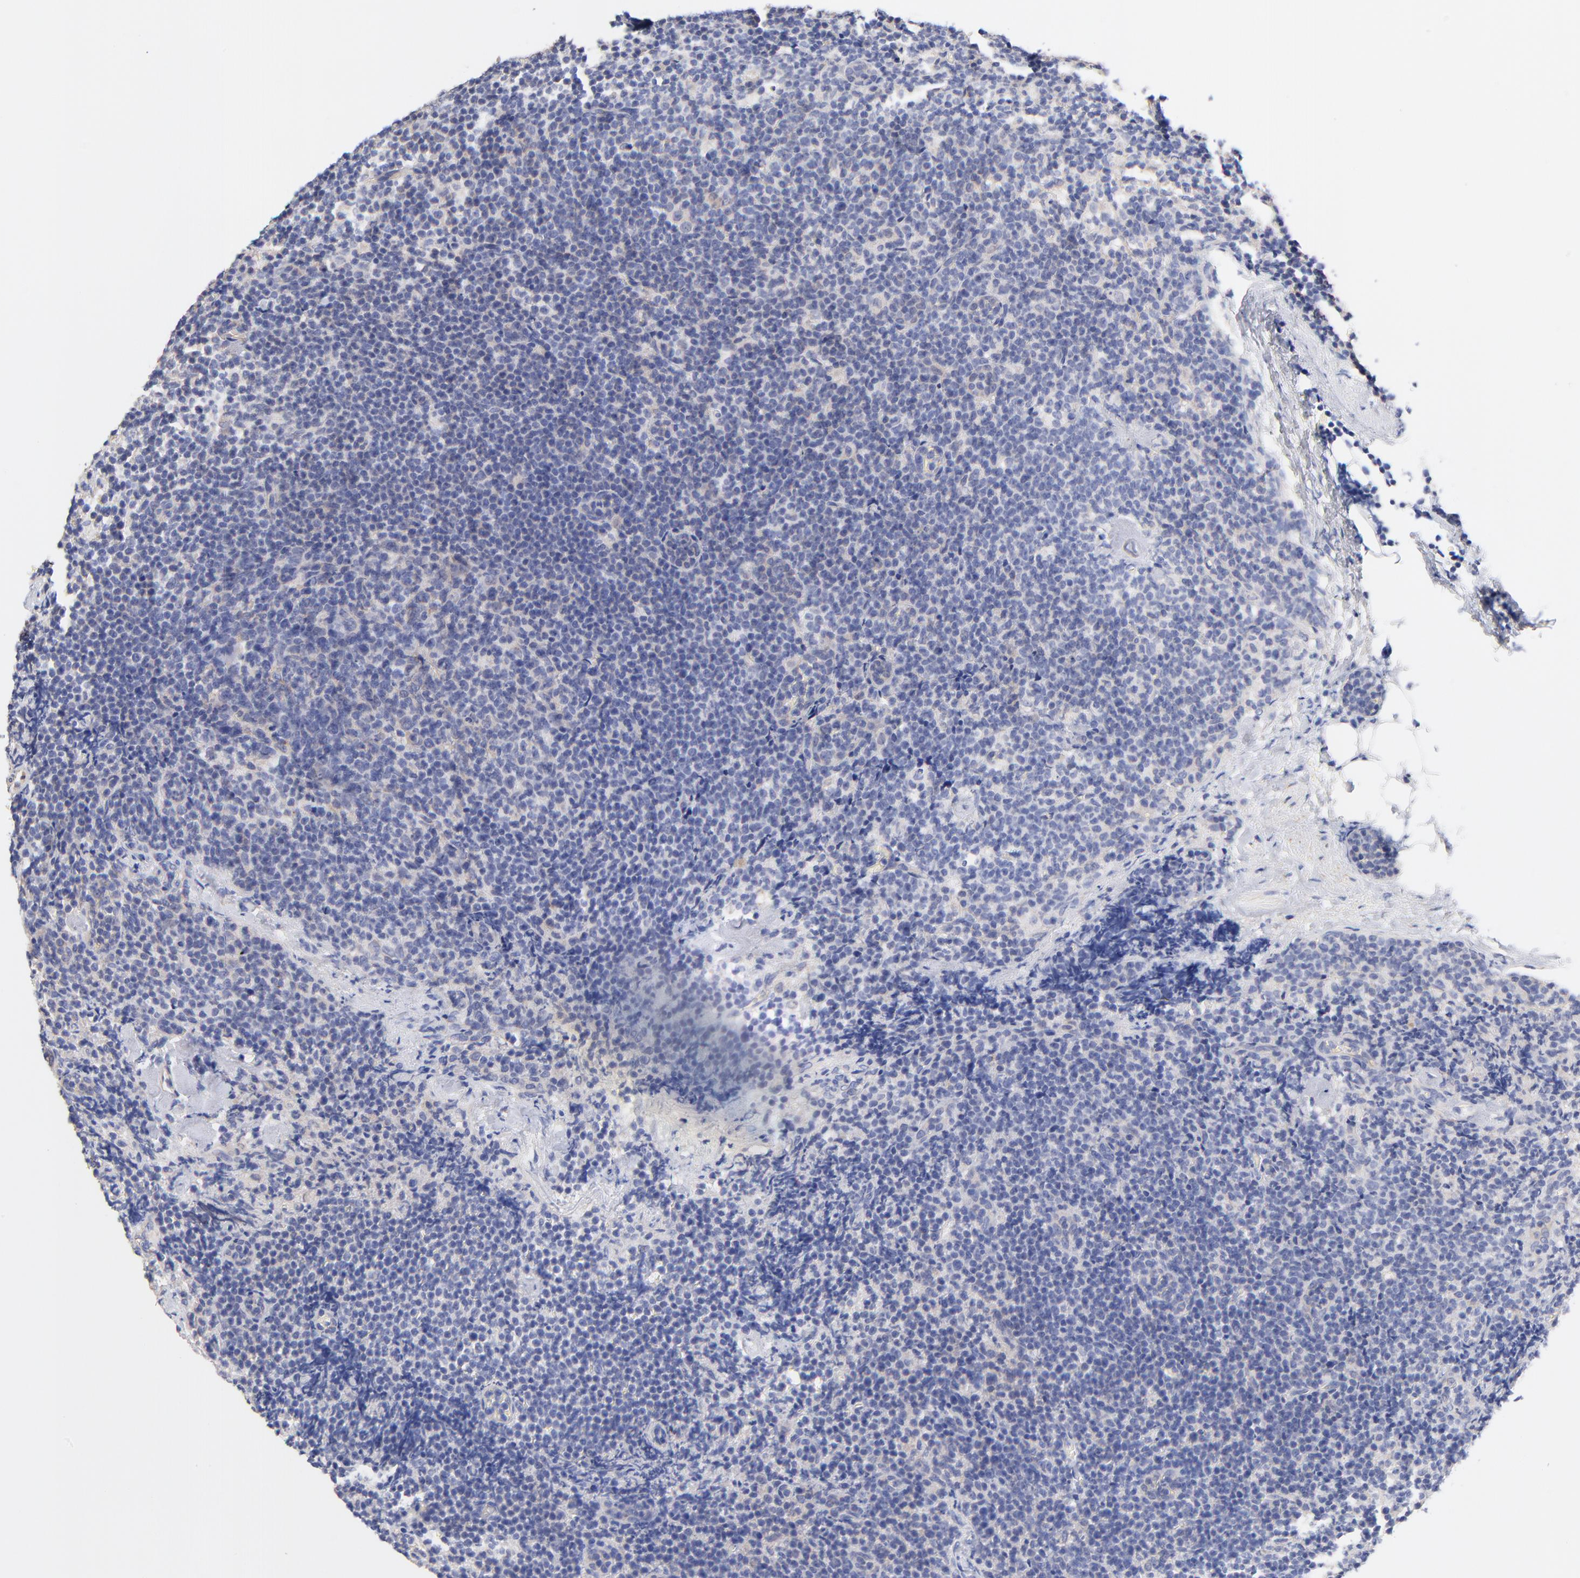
{"staining": {"intensity": "negative", "quantity": "none", "location": "none"}, "tissue": "lymphoma", "cell_type": "Tumor cells", "image_type": "cancer", "snomed": [{"axis": "morphology", "description": "Malignant lymphoma, non-Hodgkin's type, High grade"}, {"axis": "topography", "description": "Lymph node"}], "caption": "Immunohistochemistry photomicrograph of neoplastic tissue: human lymphoma stained with DAB (3,3'-diaminobenzidine) exhibits no significant protein staining in tumor cells.", "gene": "HS3ST1", "patient": {"sex": "female", "age": 58}}